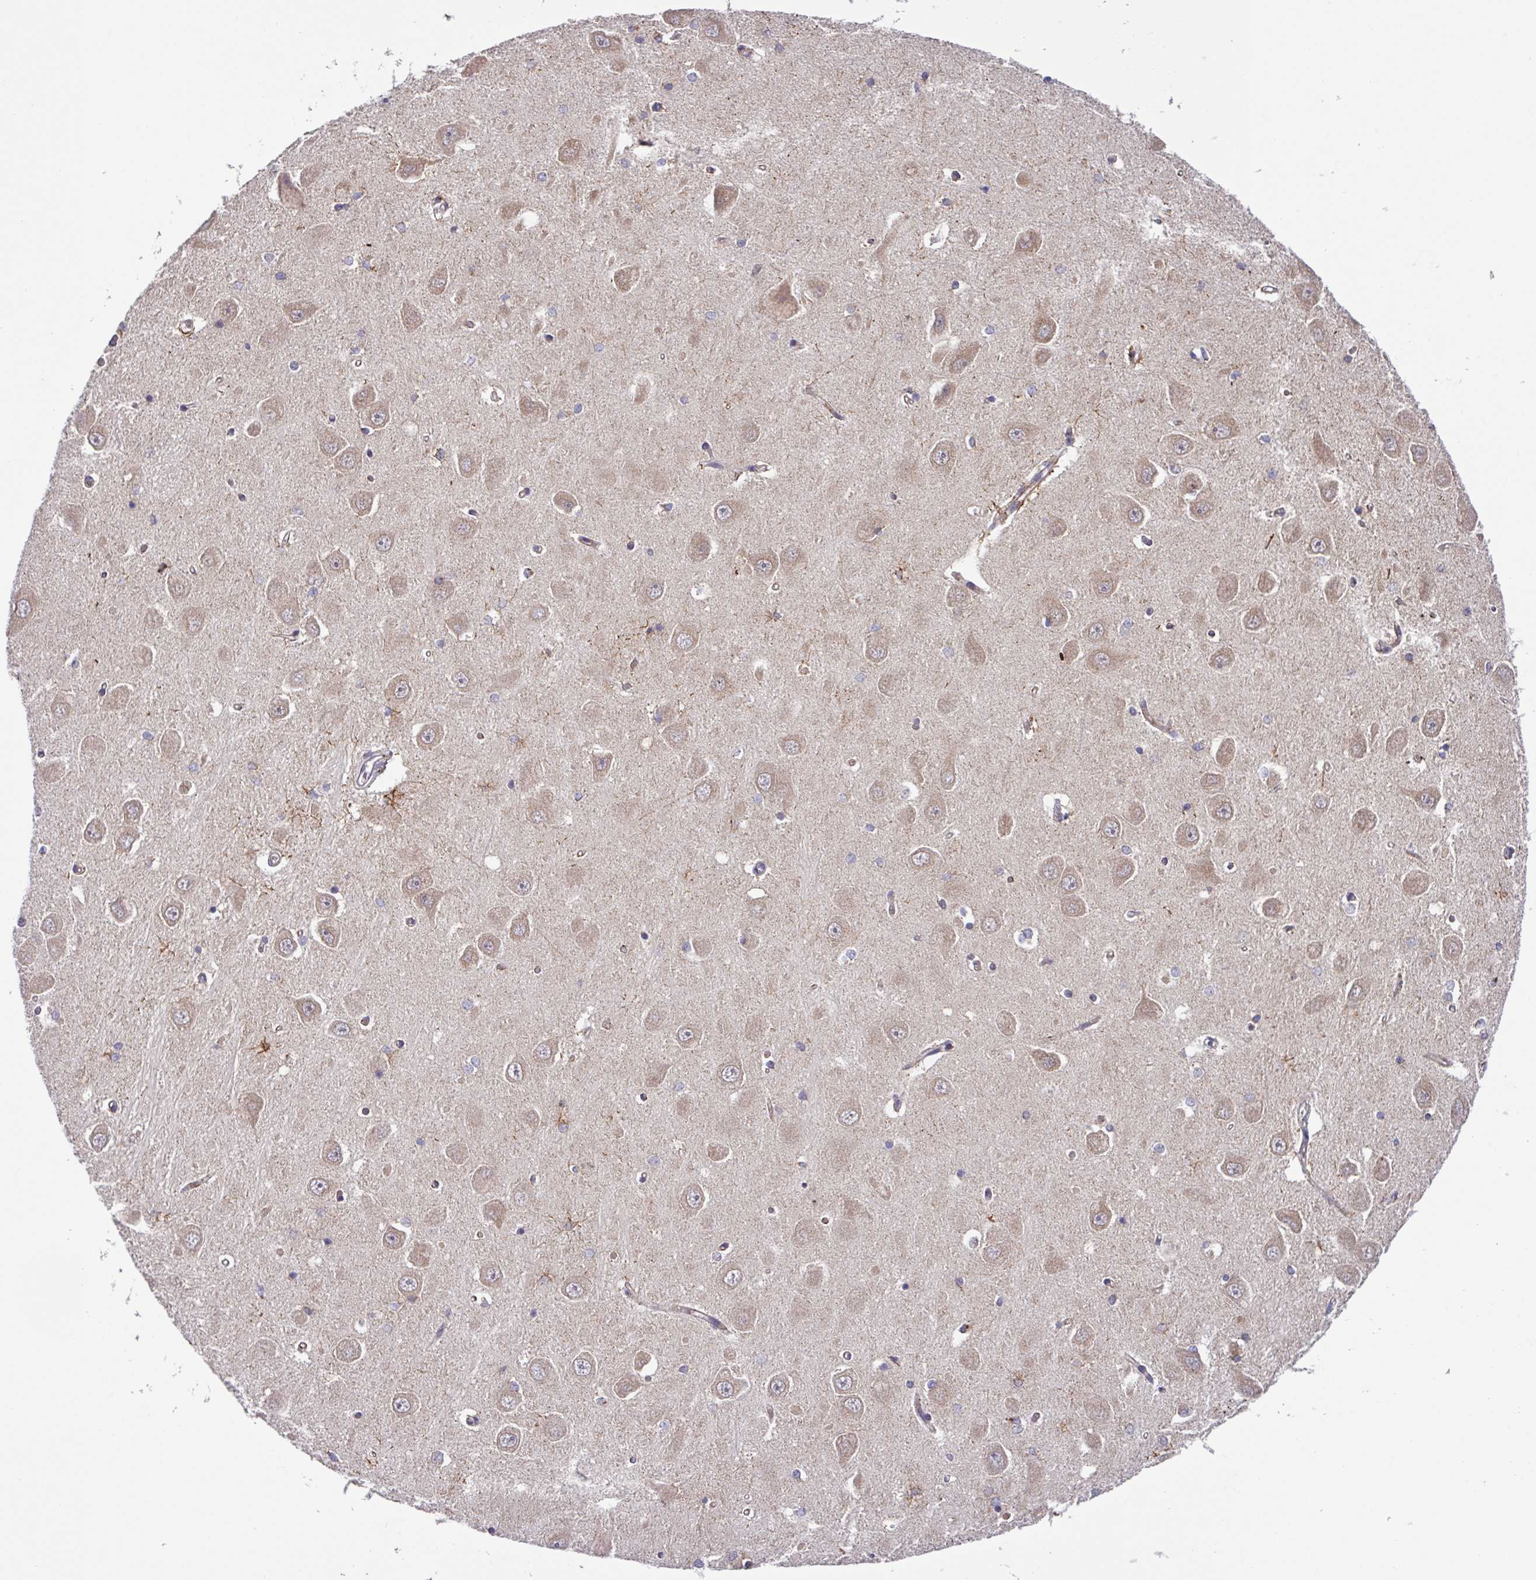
{"staining": {"intensity": "negative", "quantity": "none", "location": "none"}, "tissue": "hippocampus", "cell_type": "Glial cells", "image_type": "normal", "snomed": [{"axis": "morphology", "description": "Normal tissue, NOS"}, {"axis": "topography", "description": "Hippocampus"}], "caption": "IHC micrograph of unremarkable human hippocampus stained for a protein (brown), which shows no expression in glial cells. (DAB immunohistochemistry (IHC) with hematoxylin counter stain).", "gene": "AKIRIN1", "patient": {"sex": "male", "age": 45}}